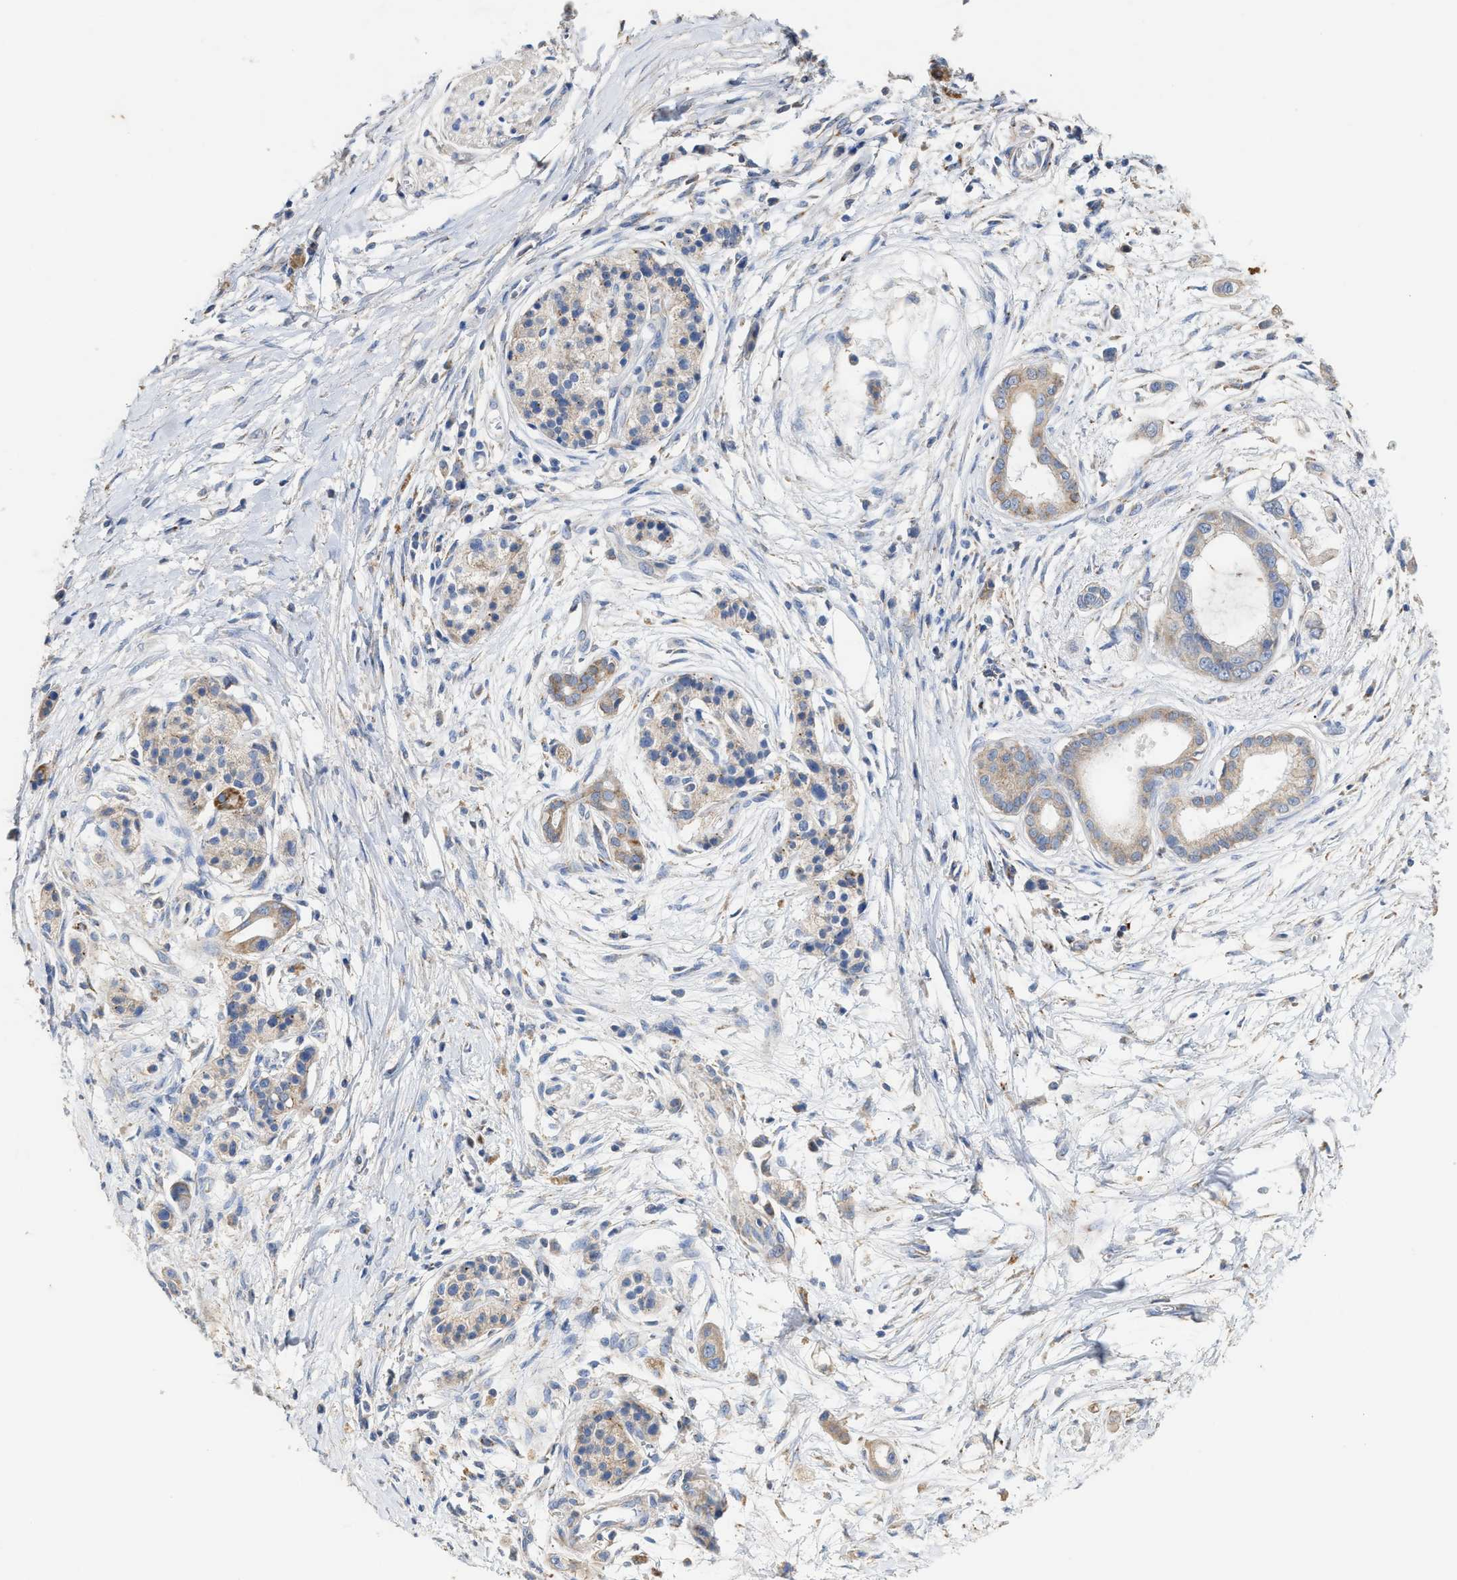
{"staining": {"intensity": "weak", "quantity": "<25%", "location": "cytoplasmic/membranous"}, "tissue": "pancreatic cancer", "cell_type": "Tumor cells", "image_type": "cancer", "snomed": [{"axis": "morphology", "description": "Adenocarcinoma, NOS"}, {"axis": "topography", "description": "Pancreas"}], "caption": "There is no significant positivity in tumor cells of adenocarcinoma (pancreatic).", "gene": "MECR", "patient": {"sex": "male", "age": 59}}